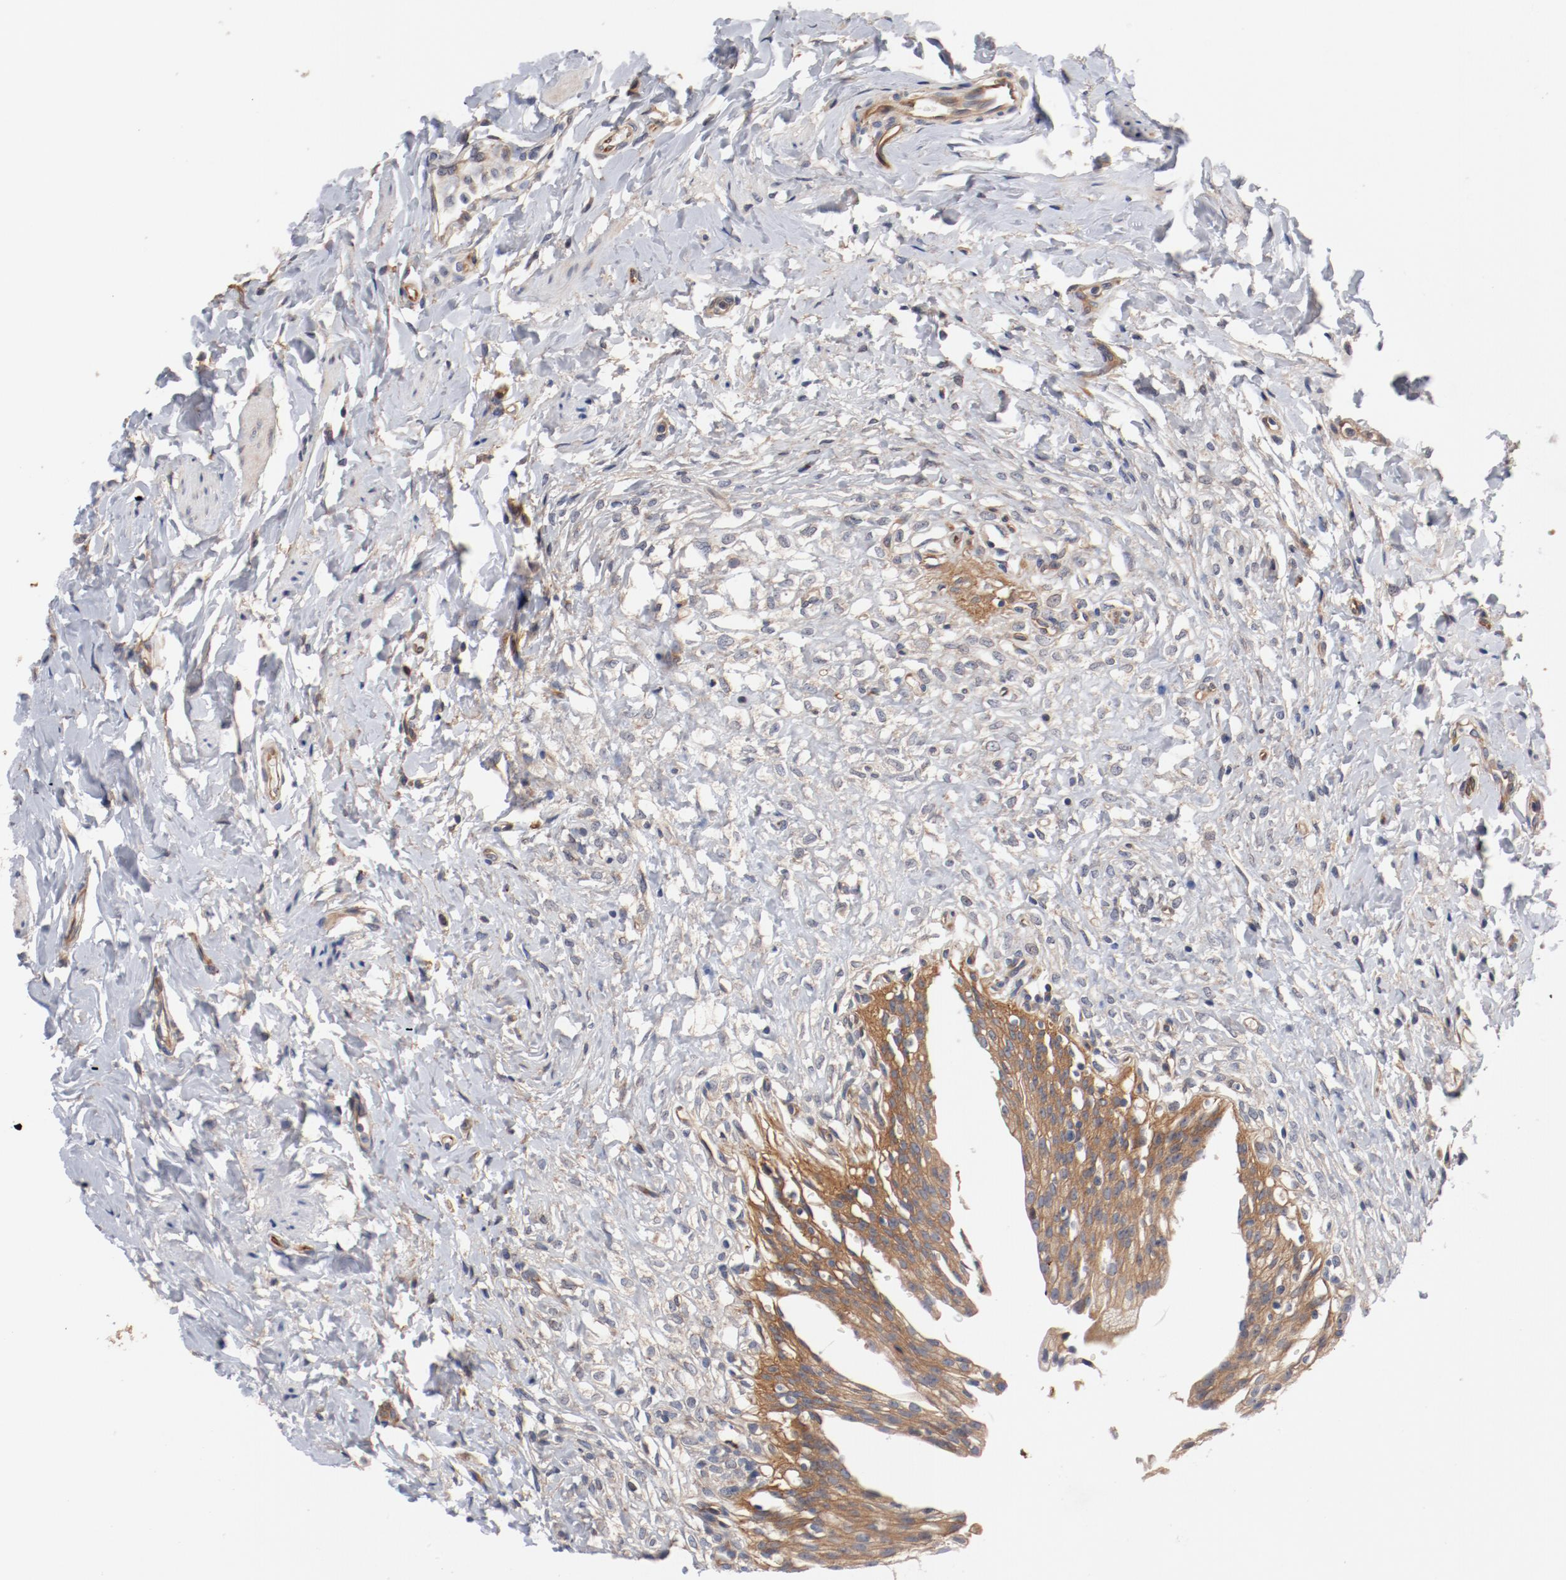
{"staining": {"intensity": "moderate", "quantity": ">75%", "location": "cytoplasmic/membranous"}, "tissue": "urinary bladder", "cell_type": "Urothelial cells", "image_type": "normal", "snomed": [{"axis": "morphology", "description": "Normal tissue, NOS"}, {"axis": "topography", "description": "Urinary bladder"}], "caption": "Moderate cytoplasmic/membranous expression for a protein is identified in about >75% of urothelial cells of benign urinary bladder using immunohistochemistry.", "gene": "PITPNM2", "patient": {"sex": "female", "age": 80}}